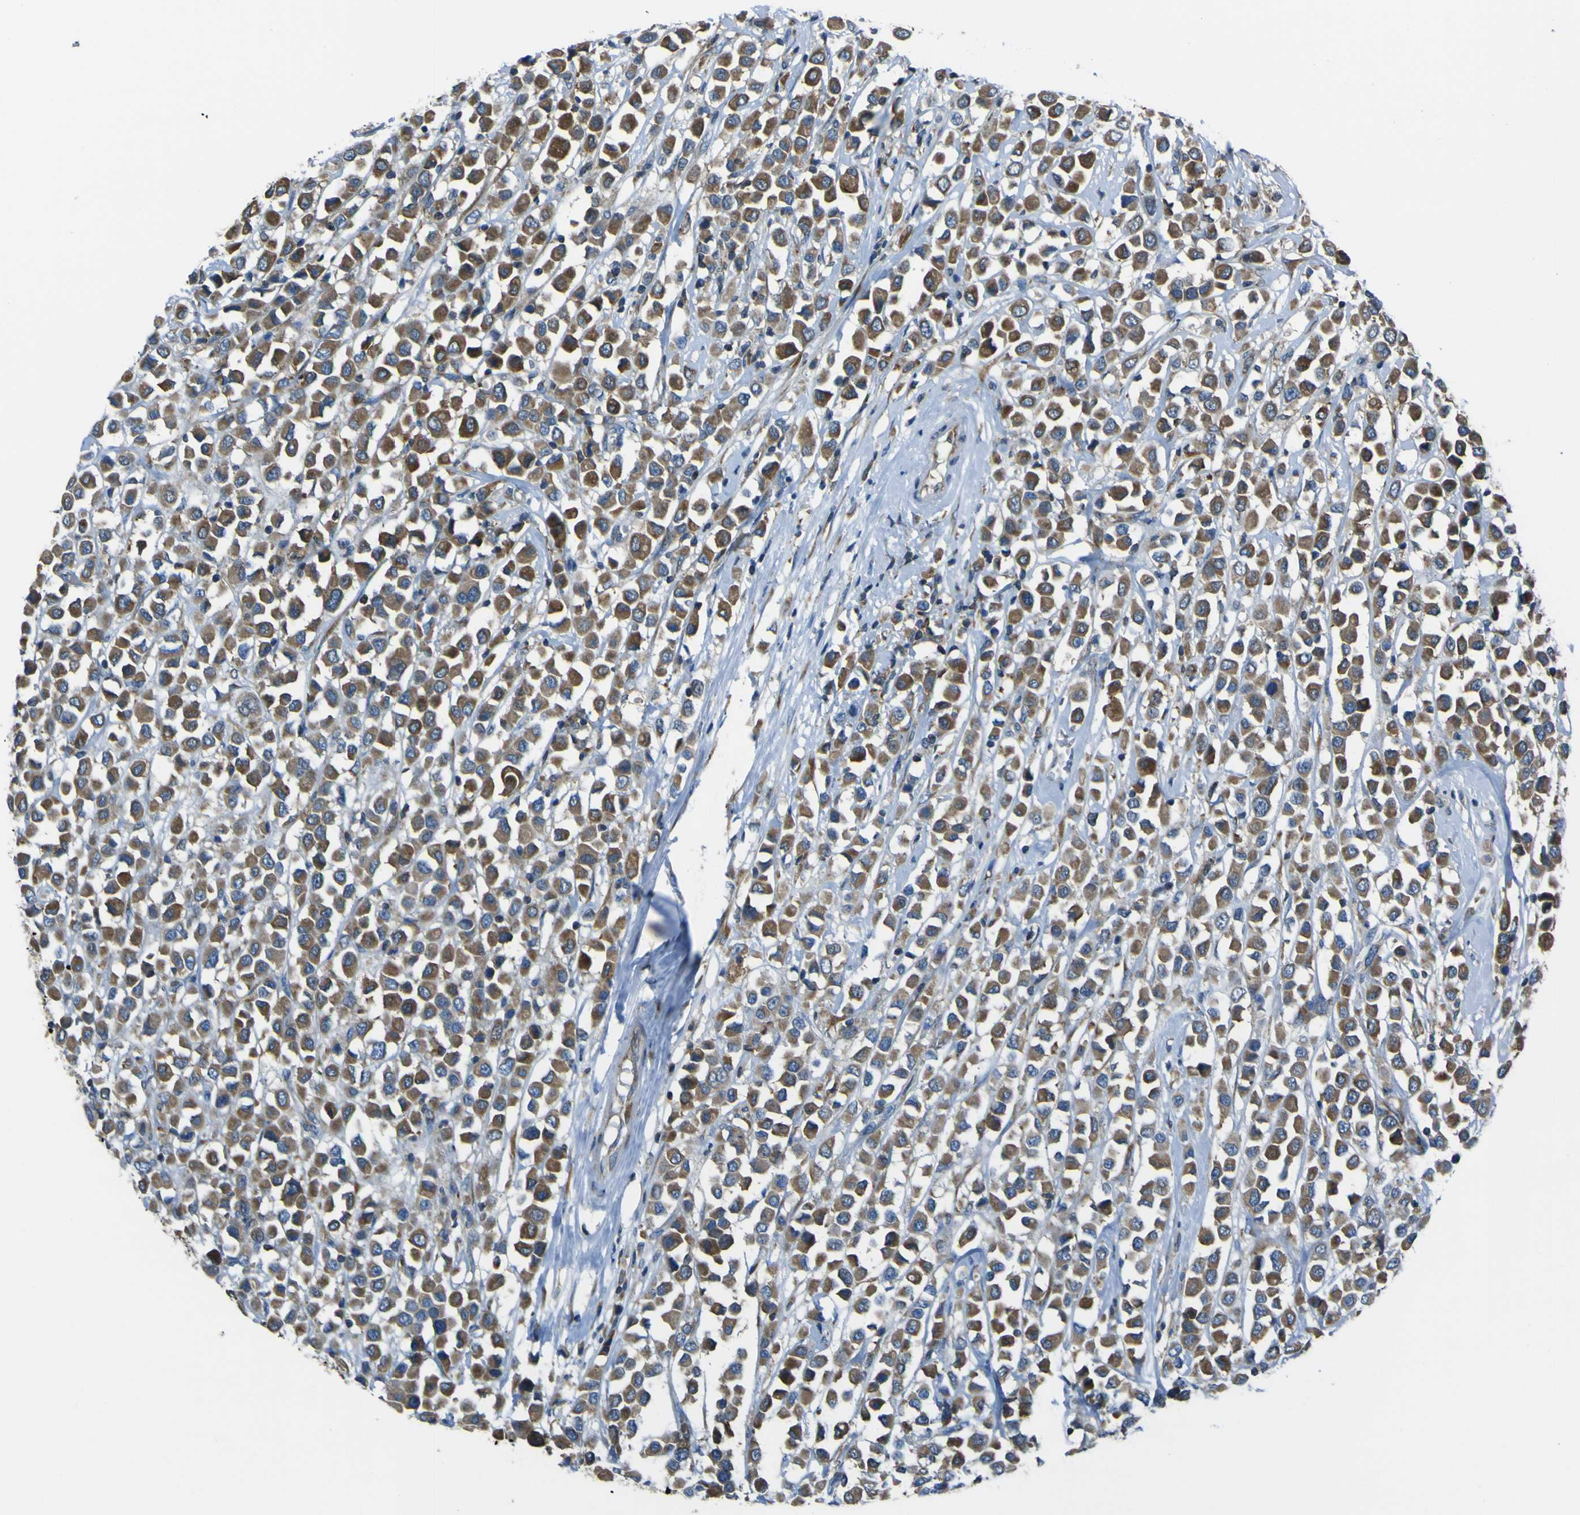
{"staining": {"intensity": "moderate", "quantity": ">75%", "location": "cytoplasmic/membranous"}, "tissue": "breast cancer", "cell_type": "Tumor cells", "image_type": "cancer", "snomed": [{"axis": "morphology", "description": "Duct carcinoma"}, {"axis": "topography", "description": "Breast"}], "caption": "IHC (DAB (3,3'-diaminobenzidine)) staining of intraductal carcinoma (breast) demonstrates moderate cytoplasmic/membranous protein positivity in approximately >75% of tumor cells.", "gene": "STIM1", "patient": {"sex": "female", "age": 61}}